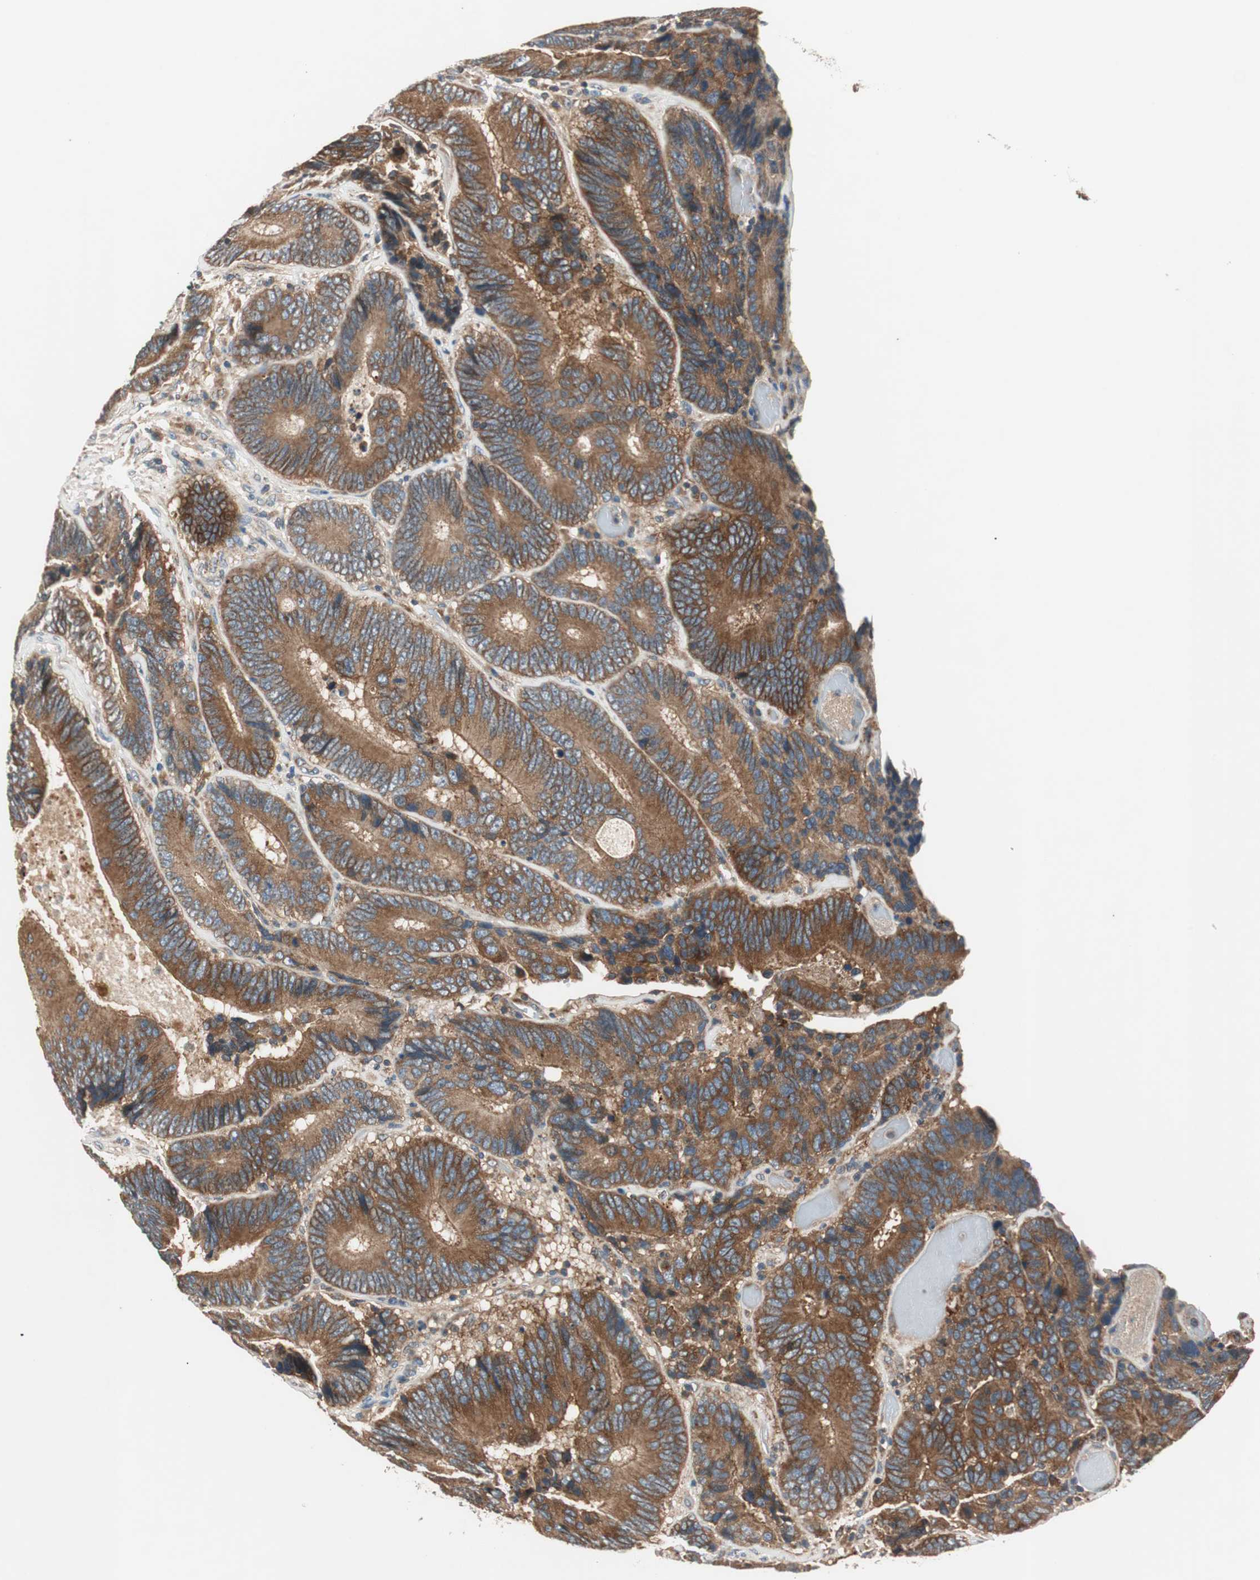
{"staining": {"intensity": "moderate", "quantity": ">75%", "location": "cytoplasmic/membranous"}, "tissue": "colorectal cancer", "cell_type": "Tumor cells", "image_type": "cancer", "snomed": [{"axis": "morphology", "description": "Adenocarcinoma, NOS"}, {"axis": "topography", "description": "Colon"}], "caption": "Immunohistochemical staining of human colorectal adenocarcinoma exhibits medium levels of moderate cytoplasmic/membranous protein staining in approximately >75% of tumor cells.", "gene": "HPN", "patient": {"sex": "female", "age": 78}}